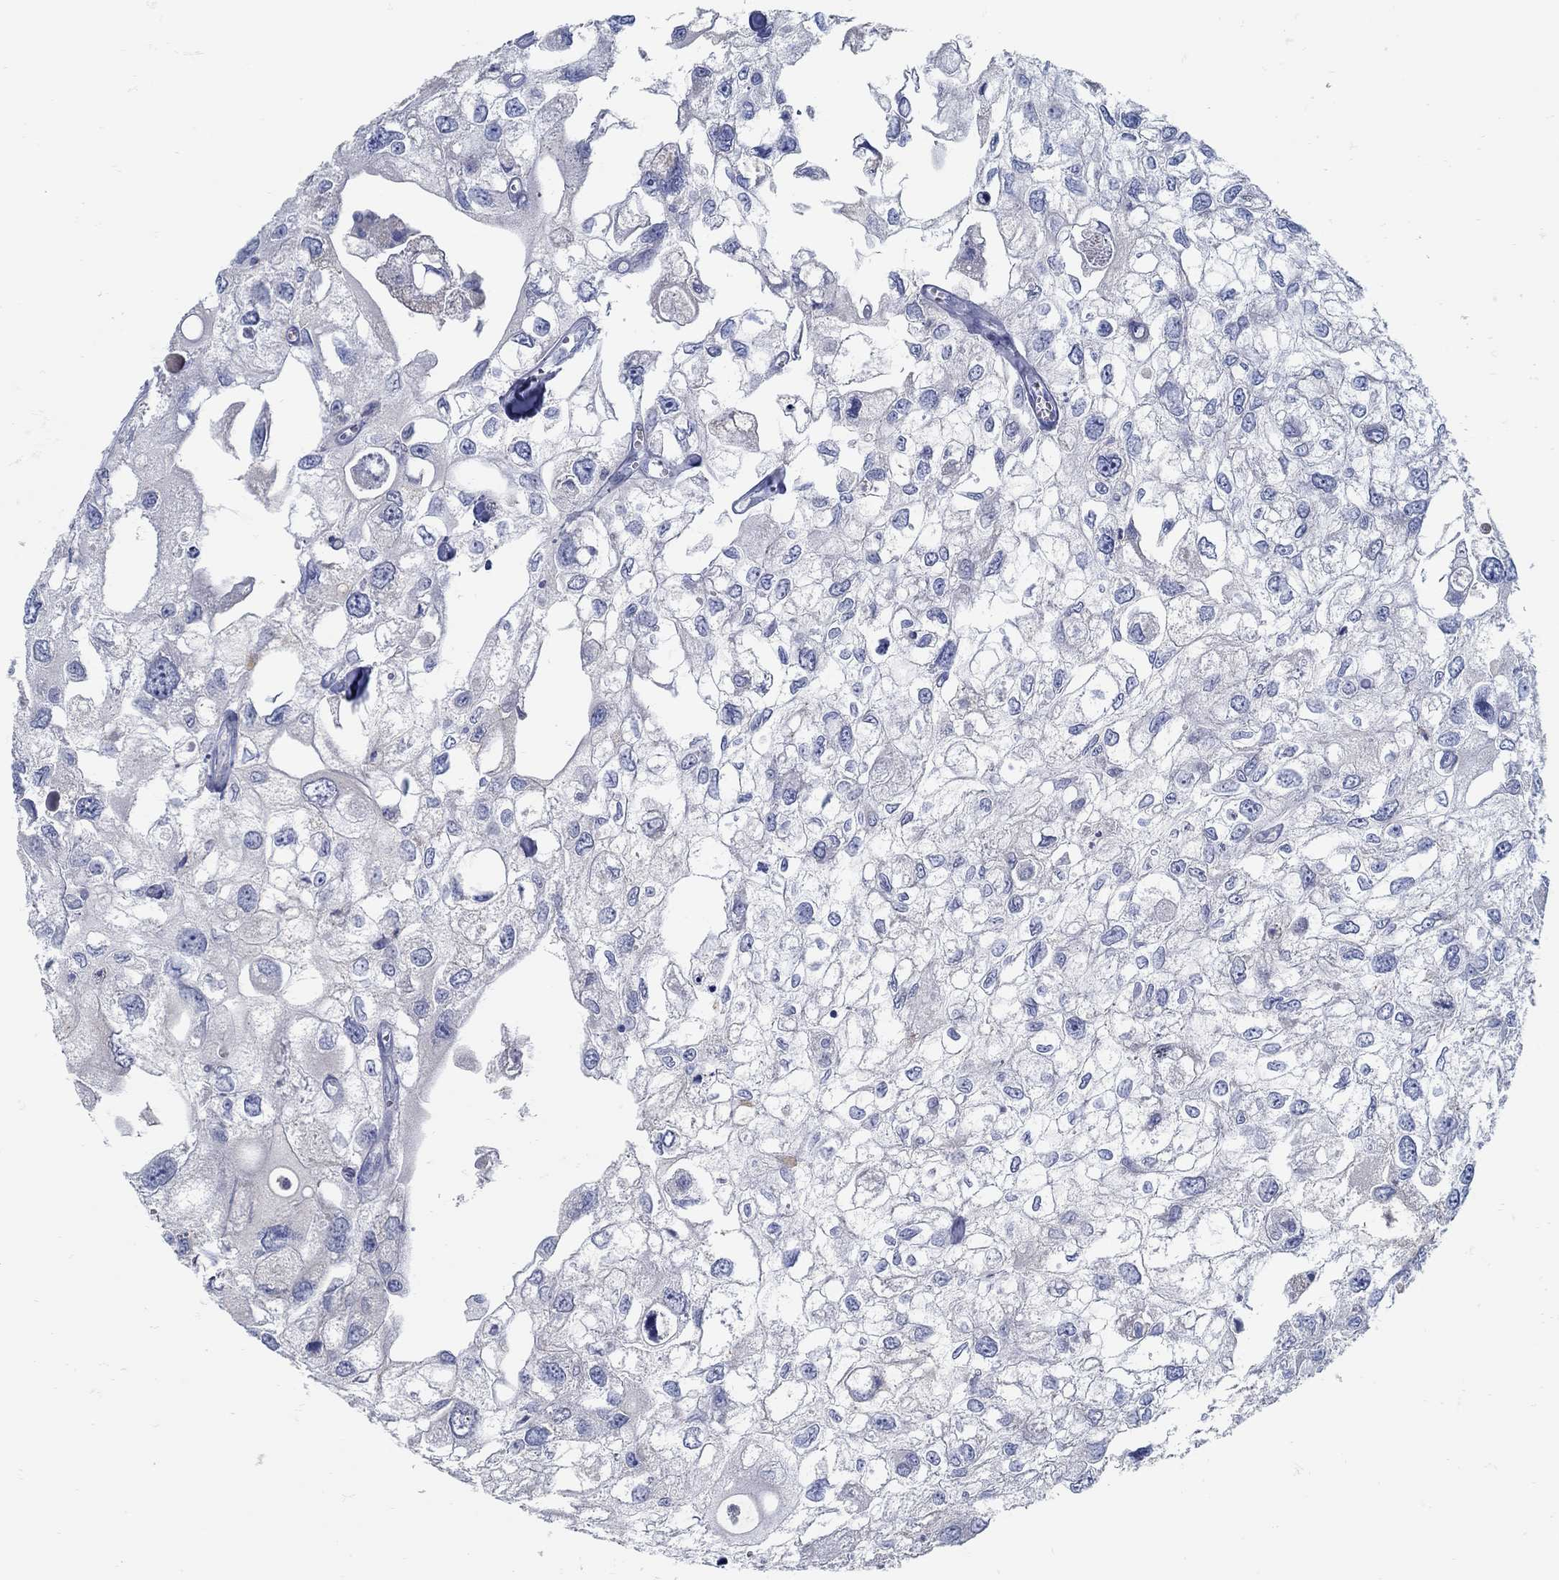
{"staining": {"intensity": "negative", "quantity": "none", "location": "none"}, "tissue": "urothelial cancer", "cell_type": "Tumor cells", "image_type": "cancer", "snomed": [{"axis": "morphology", "description": "Urothelial carcinoma, High grade"}, {"axis": "topography", "description": "Urinary bladder"}], "caption": "A high-resolution micrograph shows IHC staining of urothelial cancer, which shows no significant expression in tumor cells.", "gene": "ZFAND4", "patient": {"sex": "male", "age": 59}}